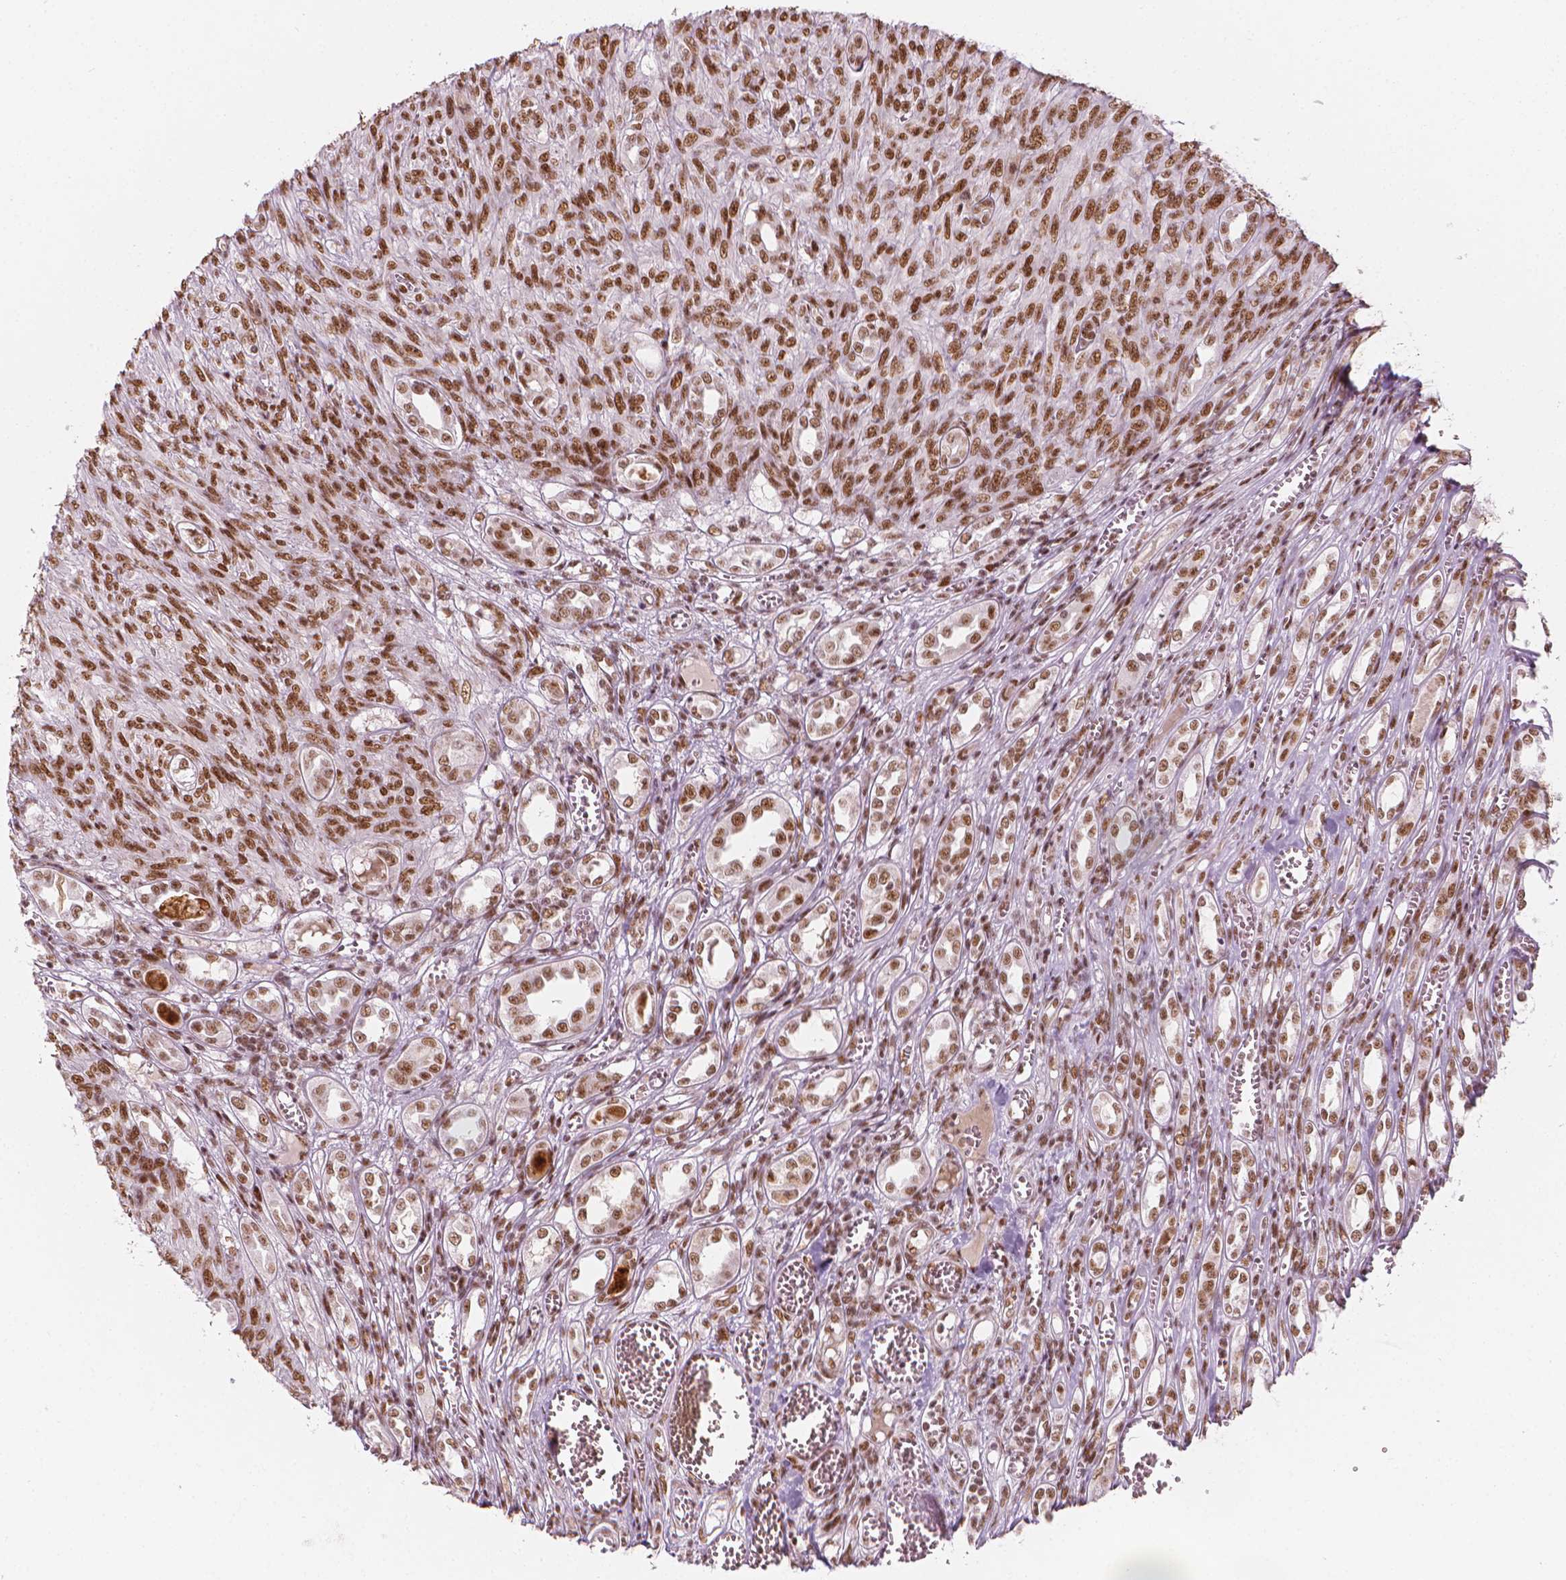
{"staining": {"intensity": "moderate", "quantity": ">75%", "location": "nuclear"}, "tissue": "renal cancer", "cell_type": "Tumor cells", "image_type": "cancer", "snomed": [{"axis": "morphology", "description": "Adenocarcinoma, NOS"}, {"axis": "topography", "description": "Kidney"}], "caption": "Brown immunohistochemical staining in renal cancer displays moderate nuclear positivity in approximately >75% of tumor cells.", "gene": "ELF2", "patient": {"sex": "male", "age": 58}}